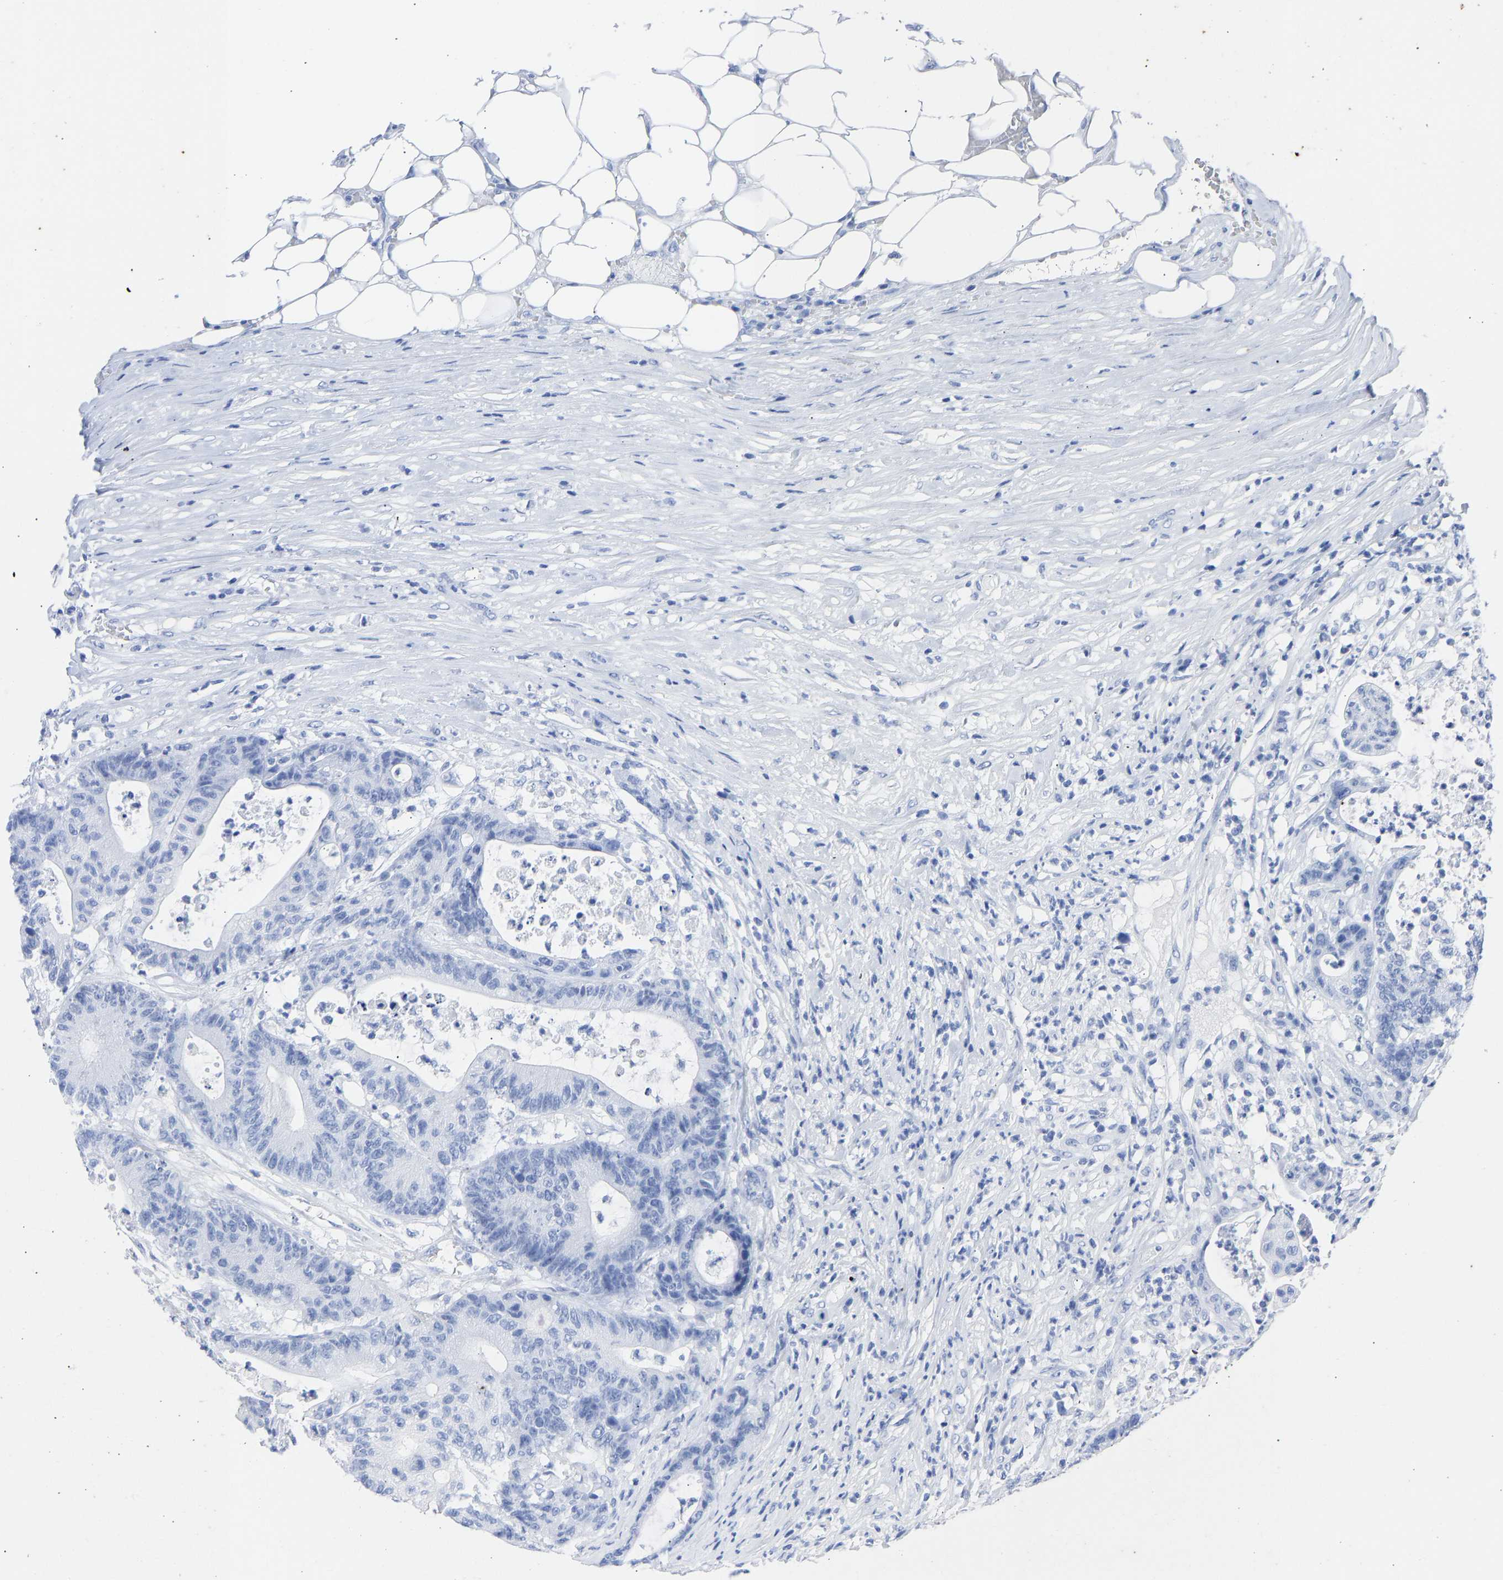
{"staining": {"intensity": "negative", "quantity": "none", "location": "none"}, "tissue": "colorectal cancer", "cell_type": "Tumor cells", "image_type": "cancer", "snomed": [{"axis": "morphology", "description": "Adenocarcinoma, NOS"}, {"axis": "topography", "description": "Colon"}], "caption": "This is a micrograph of immunohistochemistry (IHC) staining of colorectal cancer, which shows no expression in tumor cells.", "gene": "KRT1", "patient": {"sex": "female", "age": 84}}